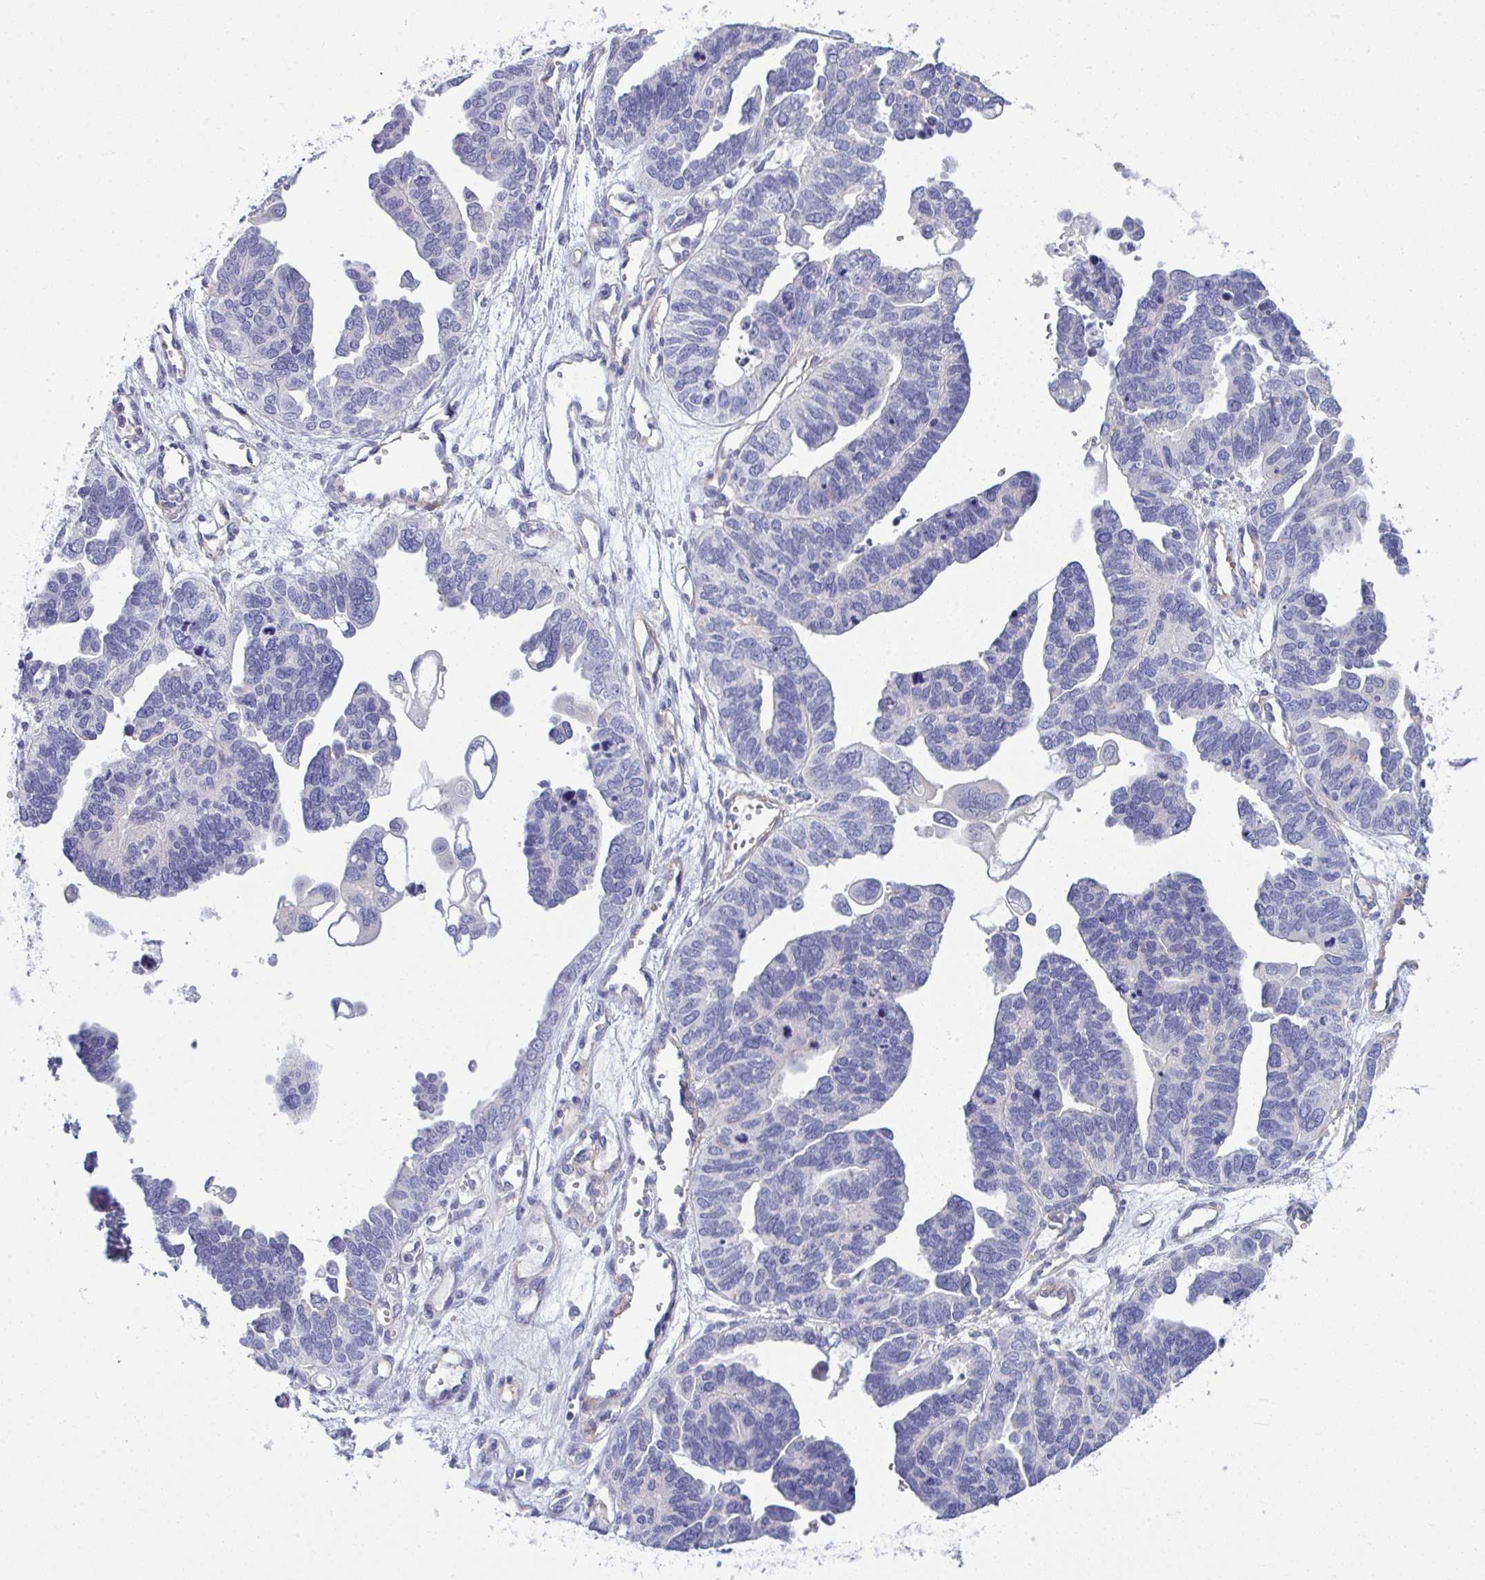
{"staining": {"intensity": "negative", "quantity": "none", "location": "none"}, "tissue": "ovarian cancer", "cell_type": "Tumor cells", "image_type": "cancer", "snomed": [{"axis": "morphology", "description": "Cystadenocarcinoma, serous, NOS"}, {"axis": "topography", "description": "Ovary"}], "caption": "The image exhibits no staining of tumor cells in serous cystadenocarcinoma (ovarian).", "gene": "MYL12A", "patient": {"sex": "female", "age": 51}}